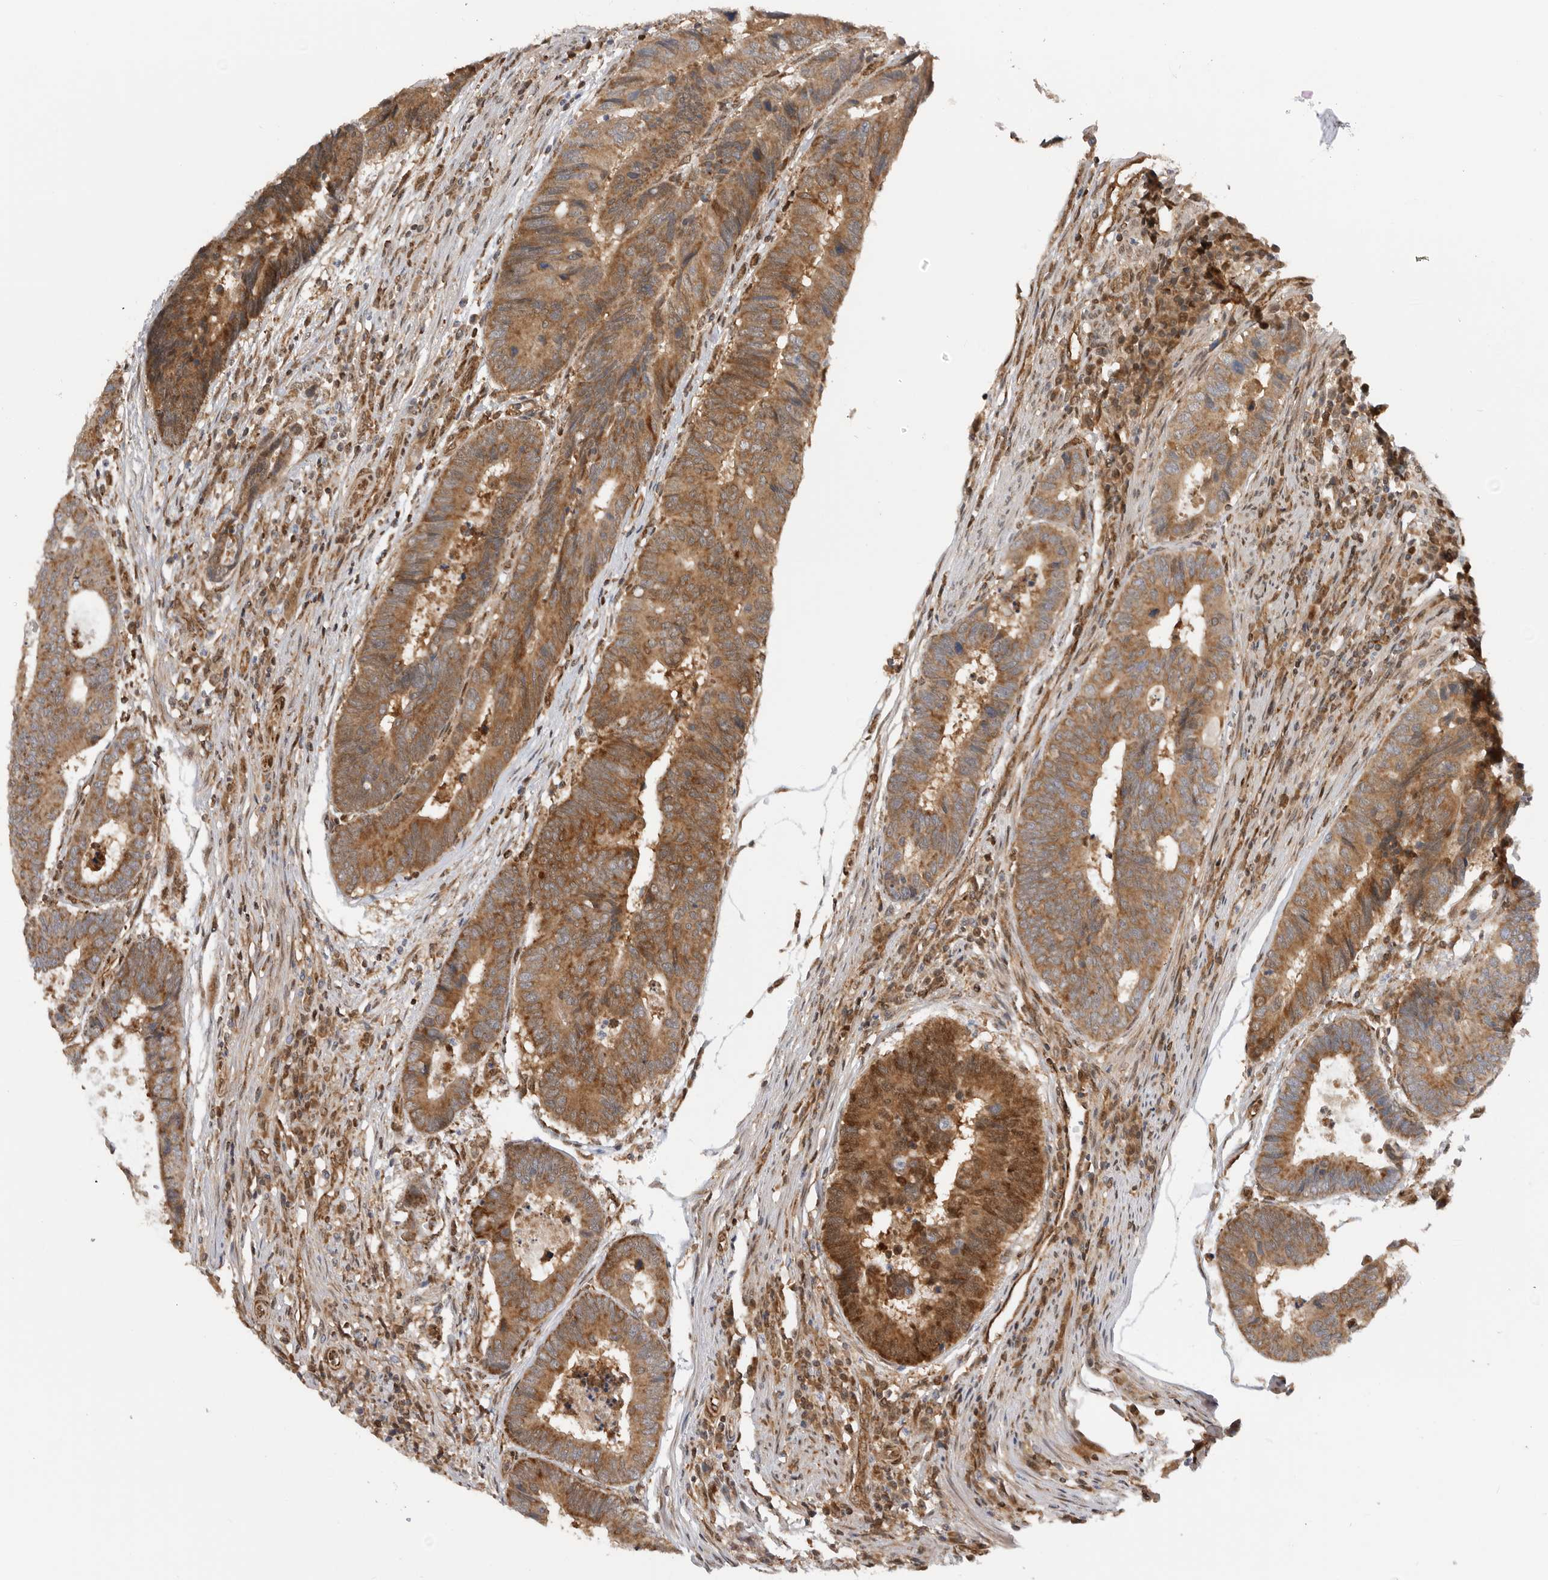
{"staining": {"intensity": "moderate", "quantity": ">75%", "location": "cytoplasmic/membranous"}, "tissue": "colorectal cancer", "cell_type": "Tumor cells", "image_type": "cancer", "snomed": [{"axis": "morphology", "description": "Adenocarcinoma, NOS"}, {"axis": "topography", "description": "Rectum"}], "caption": "The immunohistochemical stain labels moderate cytoplasmic/membranous positivity in tumor cells of colorectal adenocarcinoma tissue. (brown staining indicates protein expression, while blue staining denotes nuclei).", "gene": "DCAF8", "patient": {"sex": "male", "age": 84}}